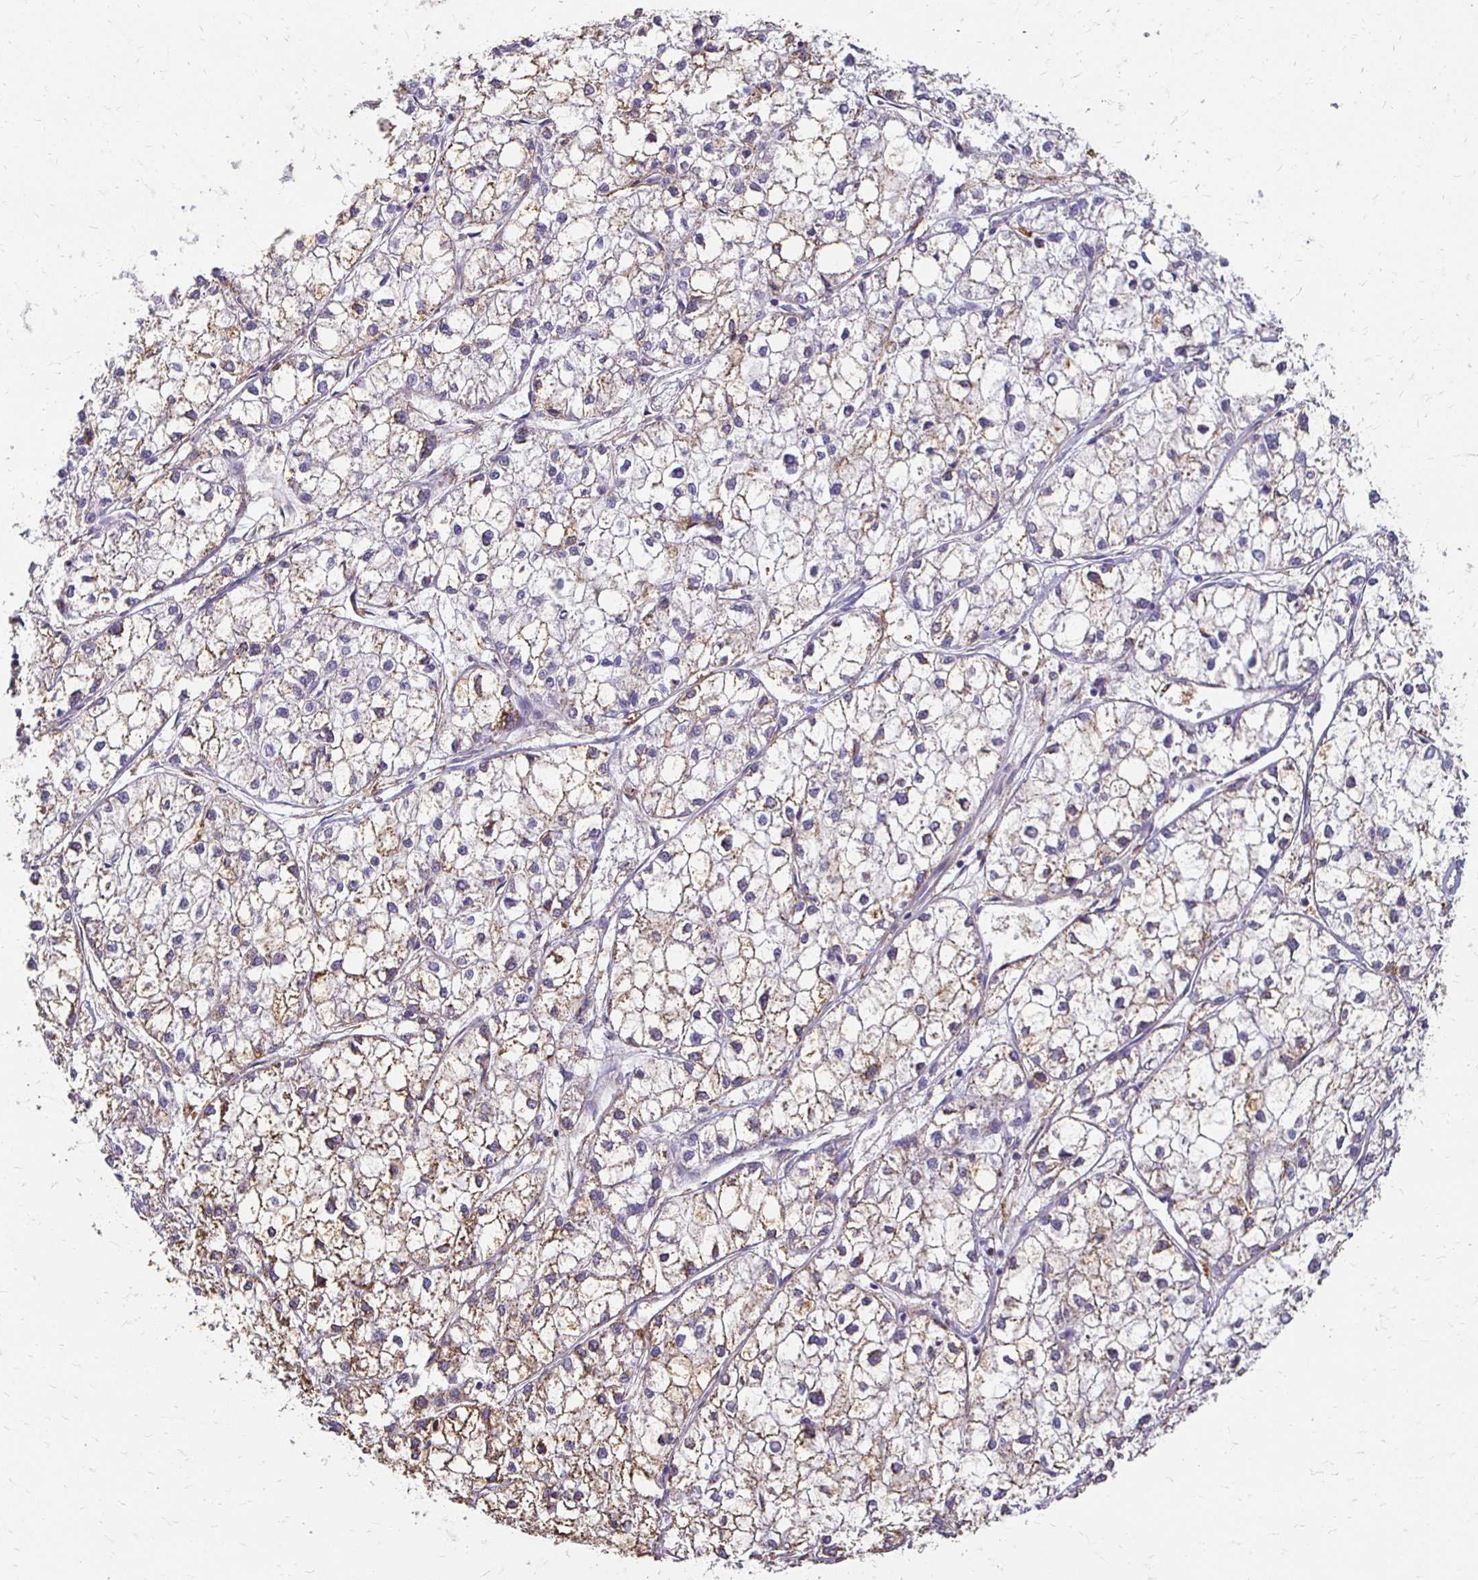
{"staining": {"intensity": "weak", "quantity": "25%-75%", "location": "cytoplasmic/membranous"}, "tissue": "liver cancer", "cell_type": "Tumor cells", "image_type": "cancer", "snomed": [{"axis": "morphology", "description": "Carcinoma, Hepatocellular, NOS"}, {"axis": "topography", "description": "Liver"}], "caption": "Liver cancer was stained to show a protein in brown. There is low levels of weak cytoplasmic/membranous staining in about 25%-75% of tumor cells.", "gene": "TAS1R3", "patient": {"sex": "female", "age": 43}}